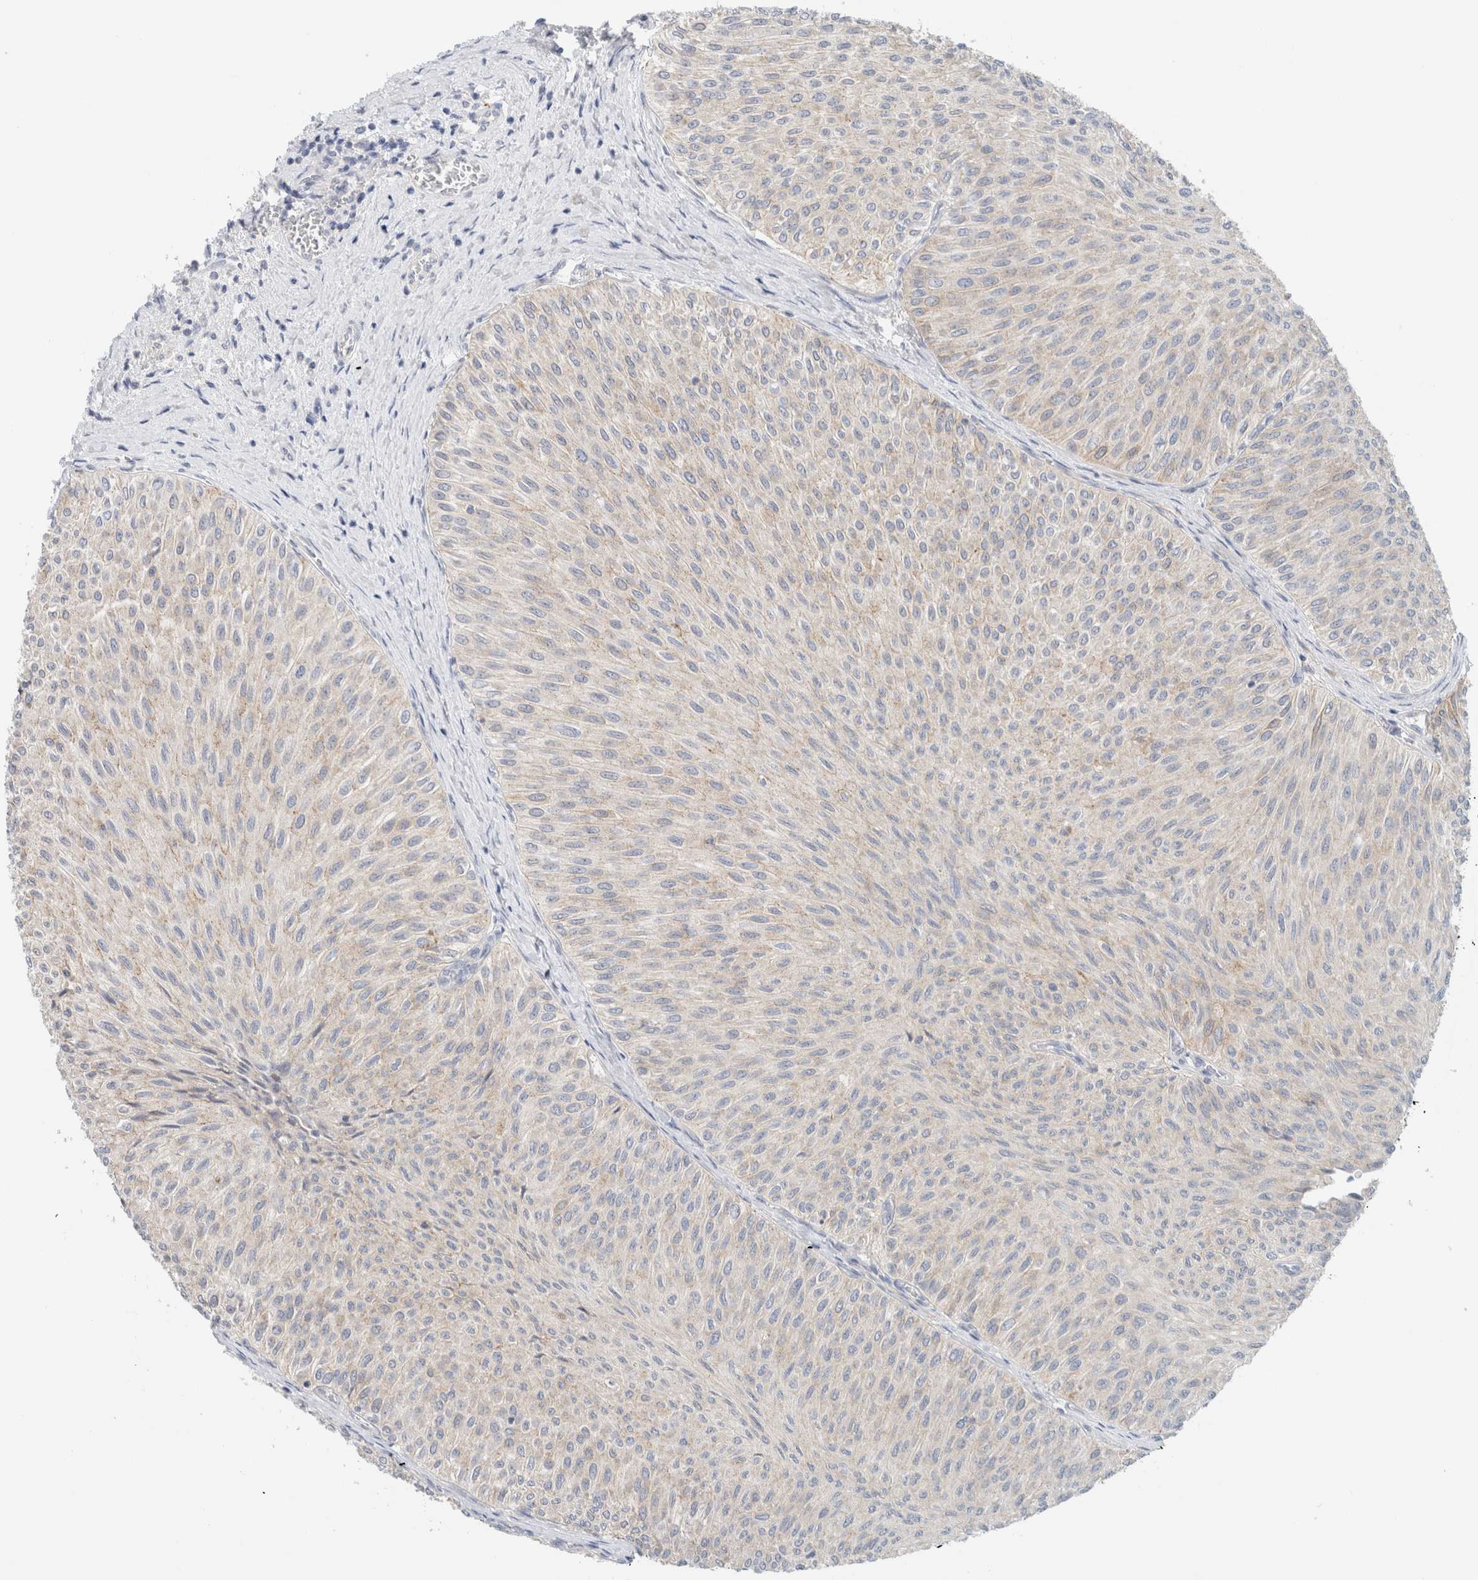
{"staining": {"intensity": "weak", "quantity": "<25%", "location": "cytoplasmic/membranous"}, "tissue": "urothelial cancer", "cell_type": "Tumor cells", "image_type": "cancer", "snomed": [{"axis": "morphology", "description": "Urothelial carcinoma, Low grade"}, {"axis": "topography", "description": "Urinary bladder"}], "caption": "Immunohistochemical staining of human low-grade urothelial carcinoma demonstrates no significant staining in tumor cells. Nuclei are stained in blue.", "gene": "SDR16C5", "patient": {"sex": "male", "age": 78}}